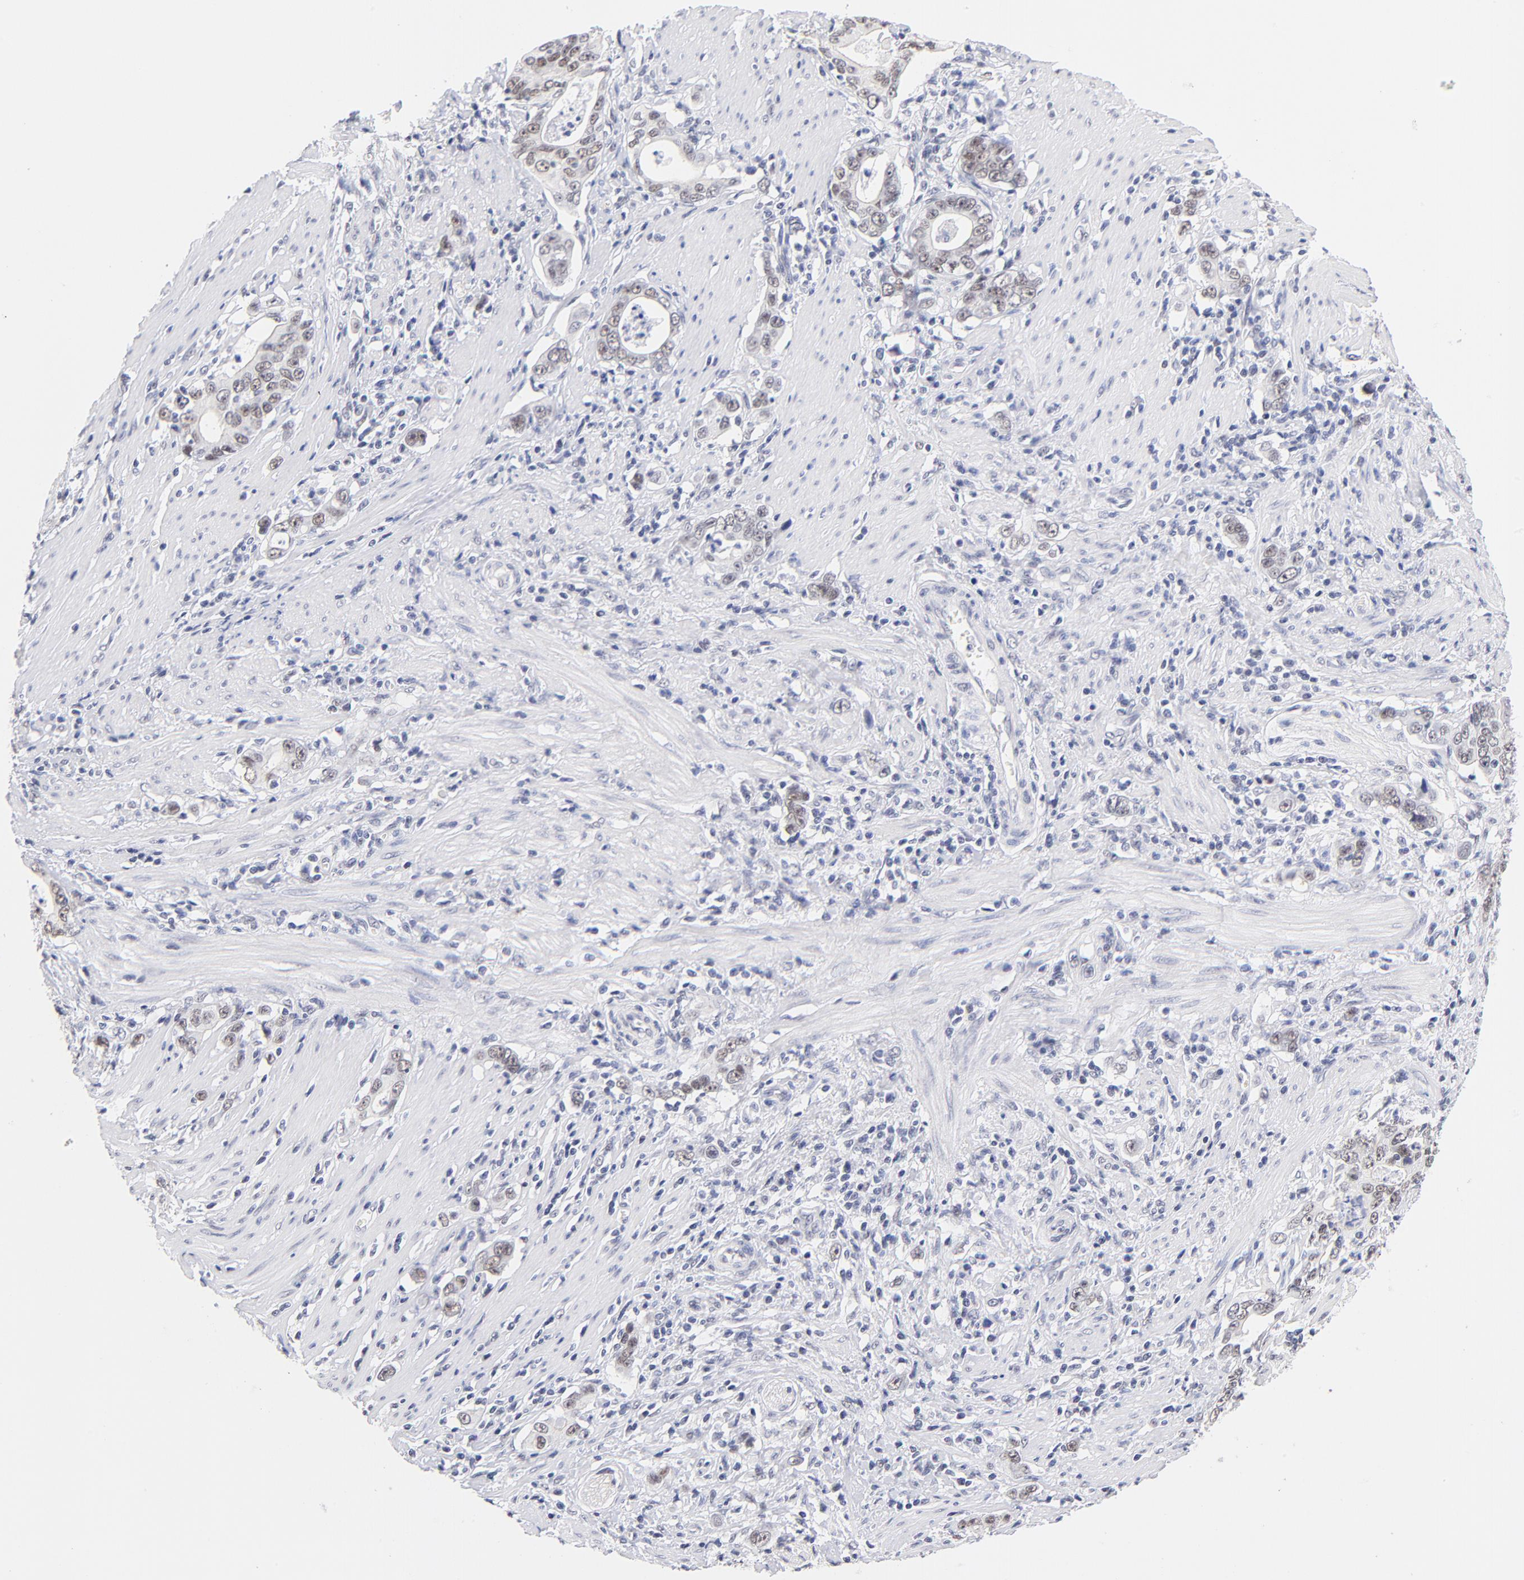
{"staining": {"intensity": "weak", "quantity": ">75%", "location": "nuclear"}, "tissue": "stomach cancer", "cell_type": "Tumor cells", "image_type": "cancer", "snomed": [{"axis": "morphology", "description": "Adenocarcinoma, NOS"}, {"axis": "topography", "description": "Stomach, lower"}], "caption": "A brown stain shows weak nuclear positivity of a protein in human stomach adenocarcinoma tumor cells. (Stains: DAB in brown, nuclei in blue, Microscopy: brightfield microscopy at high magnification).", "gene": "ZNF74", "patient": {"sex": "female", "age": 72}}